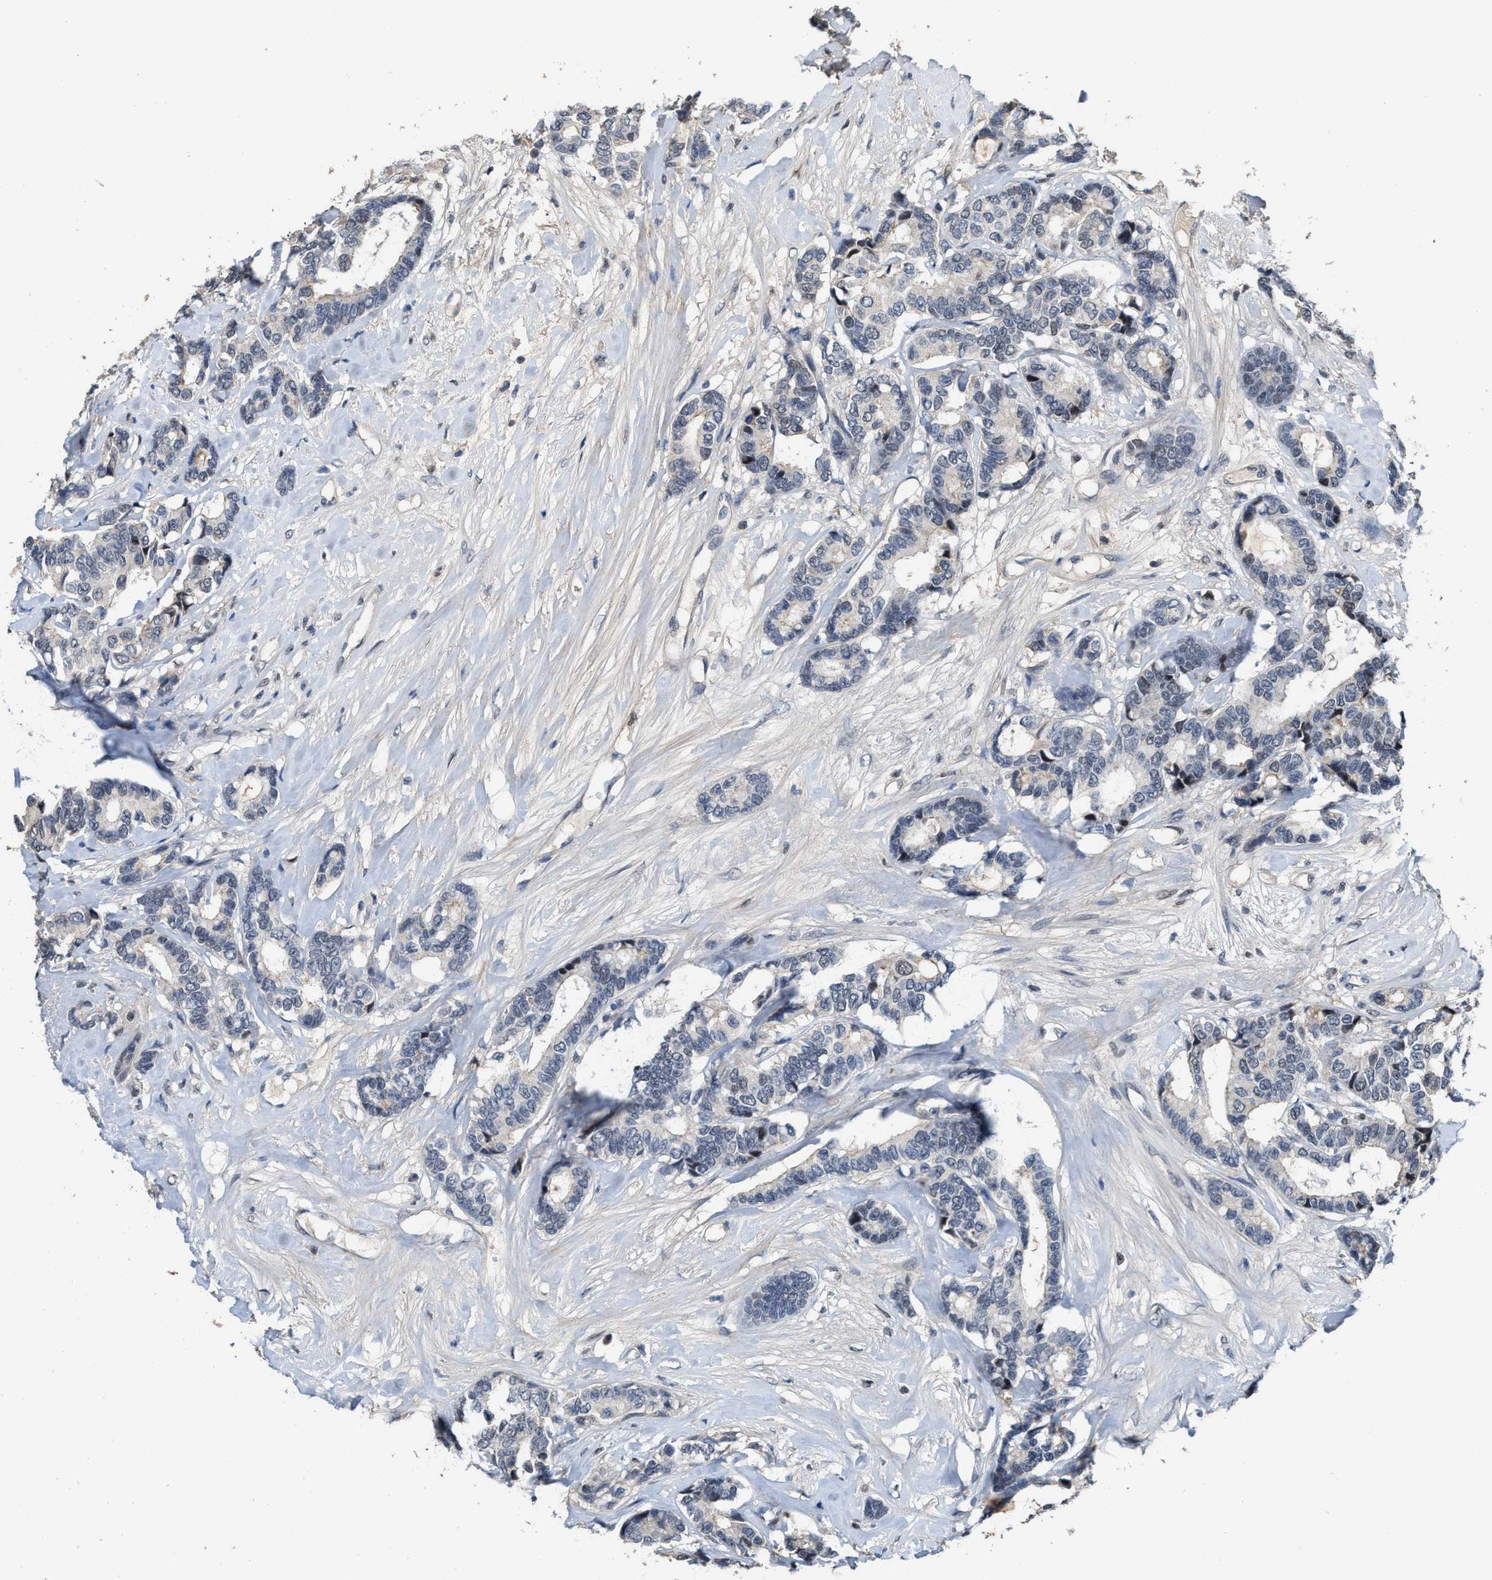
{"staining": {"intensity": "negative", "quantity": "none", "location": "none"}, "tissue": "breast cancer", "cell_type": "Tumor cells", "image_type": "cancer", "snomed": [{"axis": "morphology", "description": "Duct carcinoma"}, {"axis": "topography", "description": "Breast"}], "caption": "This is an immunohistochemistry (IHC) image of human infiltrating ductal carcinoma (breast). There is no positivity in tumor cells.", "gene": "ZNF20", "patient": {"sex": "female", "age": 87}}